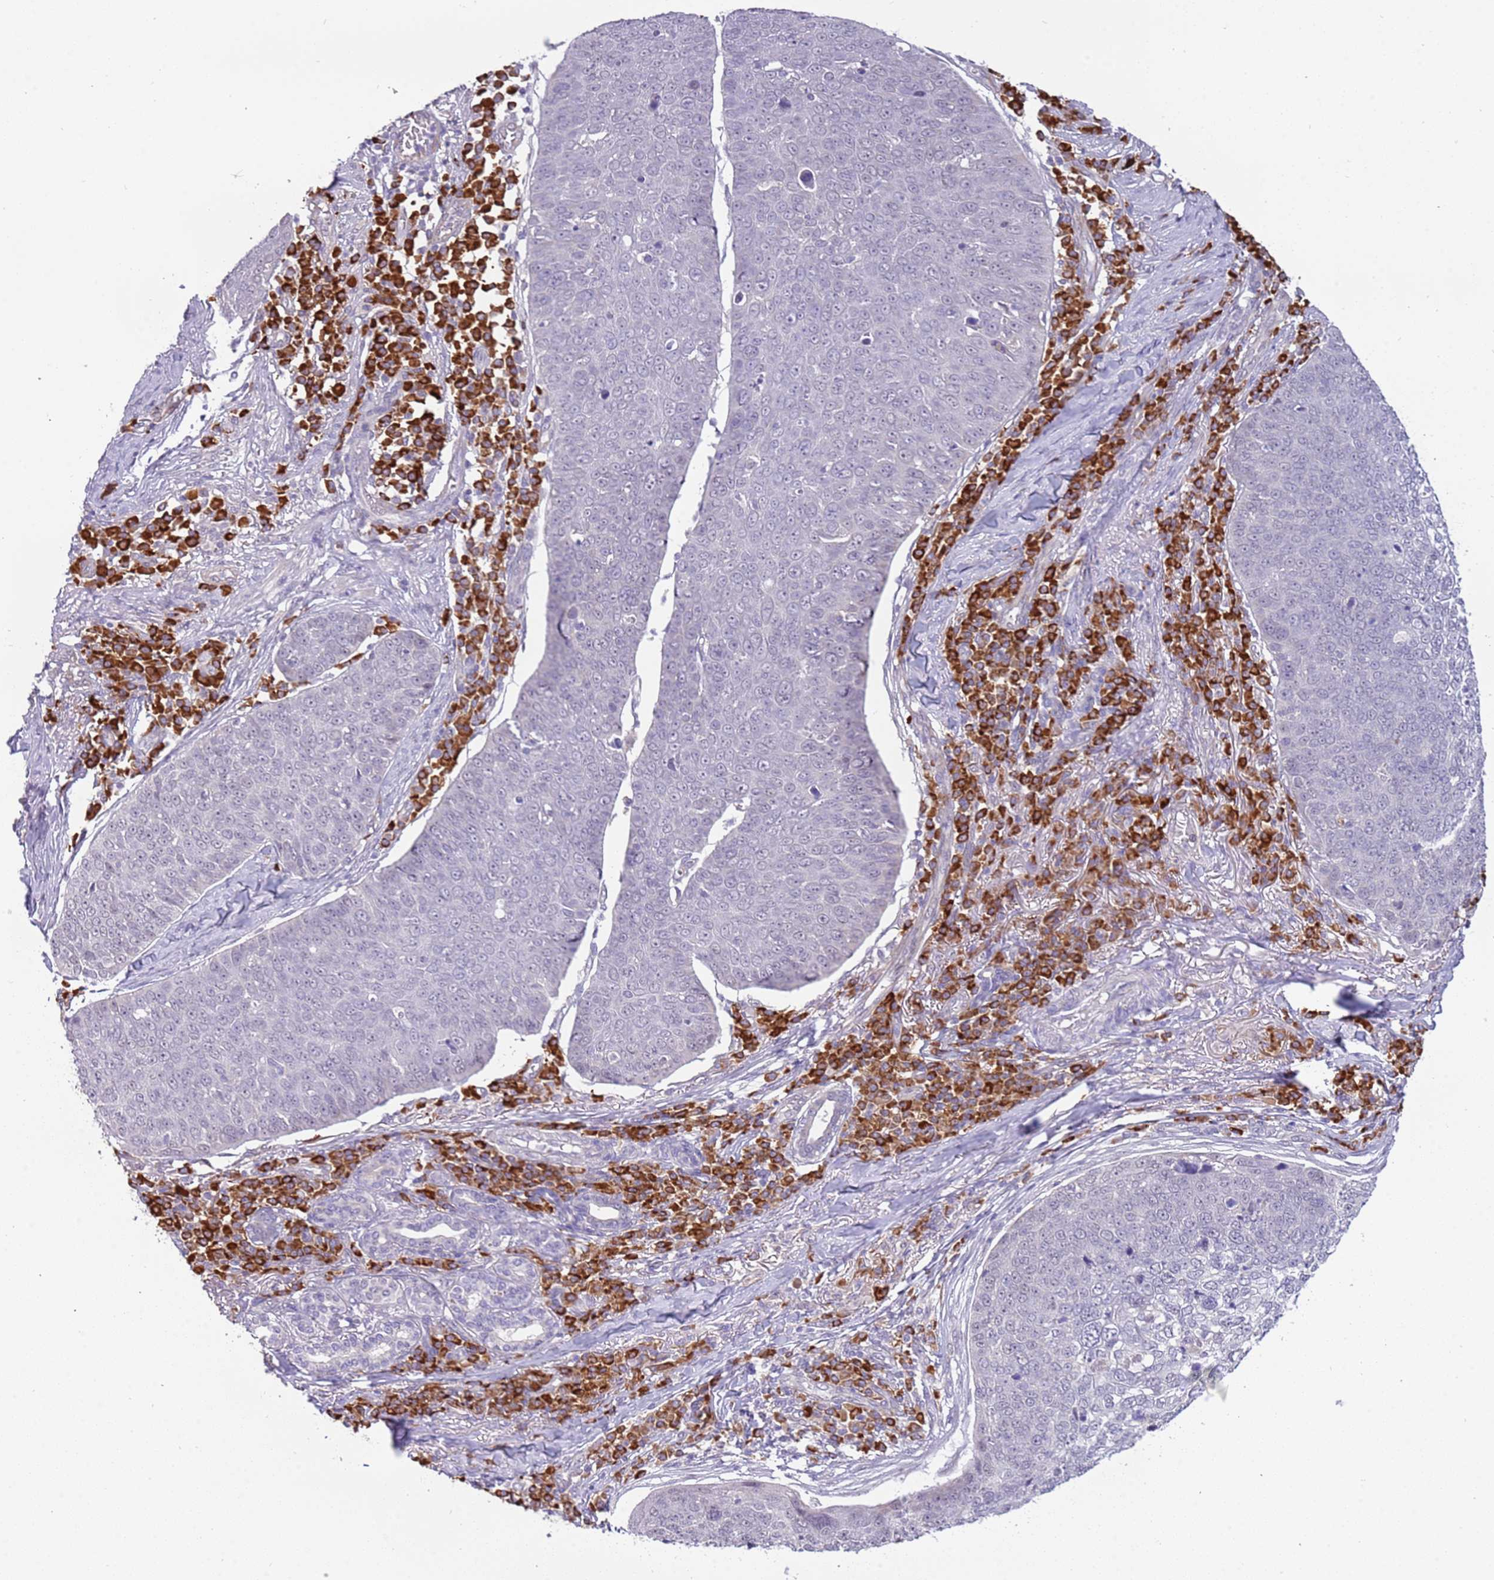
{"staining": {"intensity": "negative", "quantity": "none", "location": "none"}, "tissue": "skin cancer", "cell_type": "Tumor cells", "image_type": "cancer", "snomed": [{"axis": "morphology", "description": "Squamous cell carcinoma, NOS"}, {"axis": "topography", "description": "Skin"}], "caption": "Tumor cells are negative for protein expression in human squamous cell carcinoma (skin). The staining was performed using DAB to visualize the protein expression in brown, while the nuclei were stained in blue with hematoxylin (Magnification: 20x).", "gene": "MAGEF1", "patient": {"sex": "male", "age": 71}}